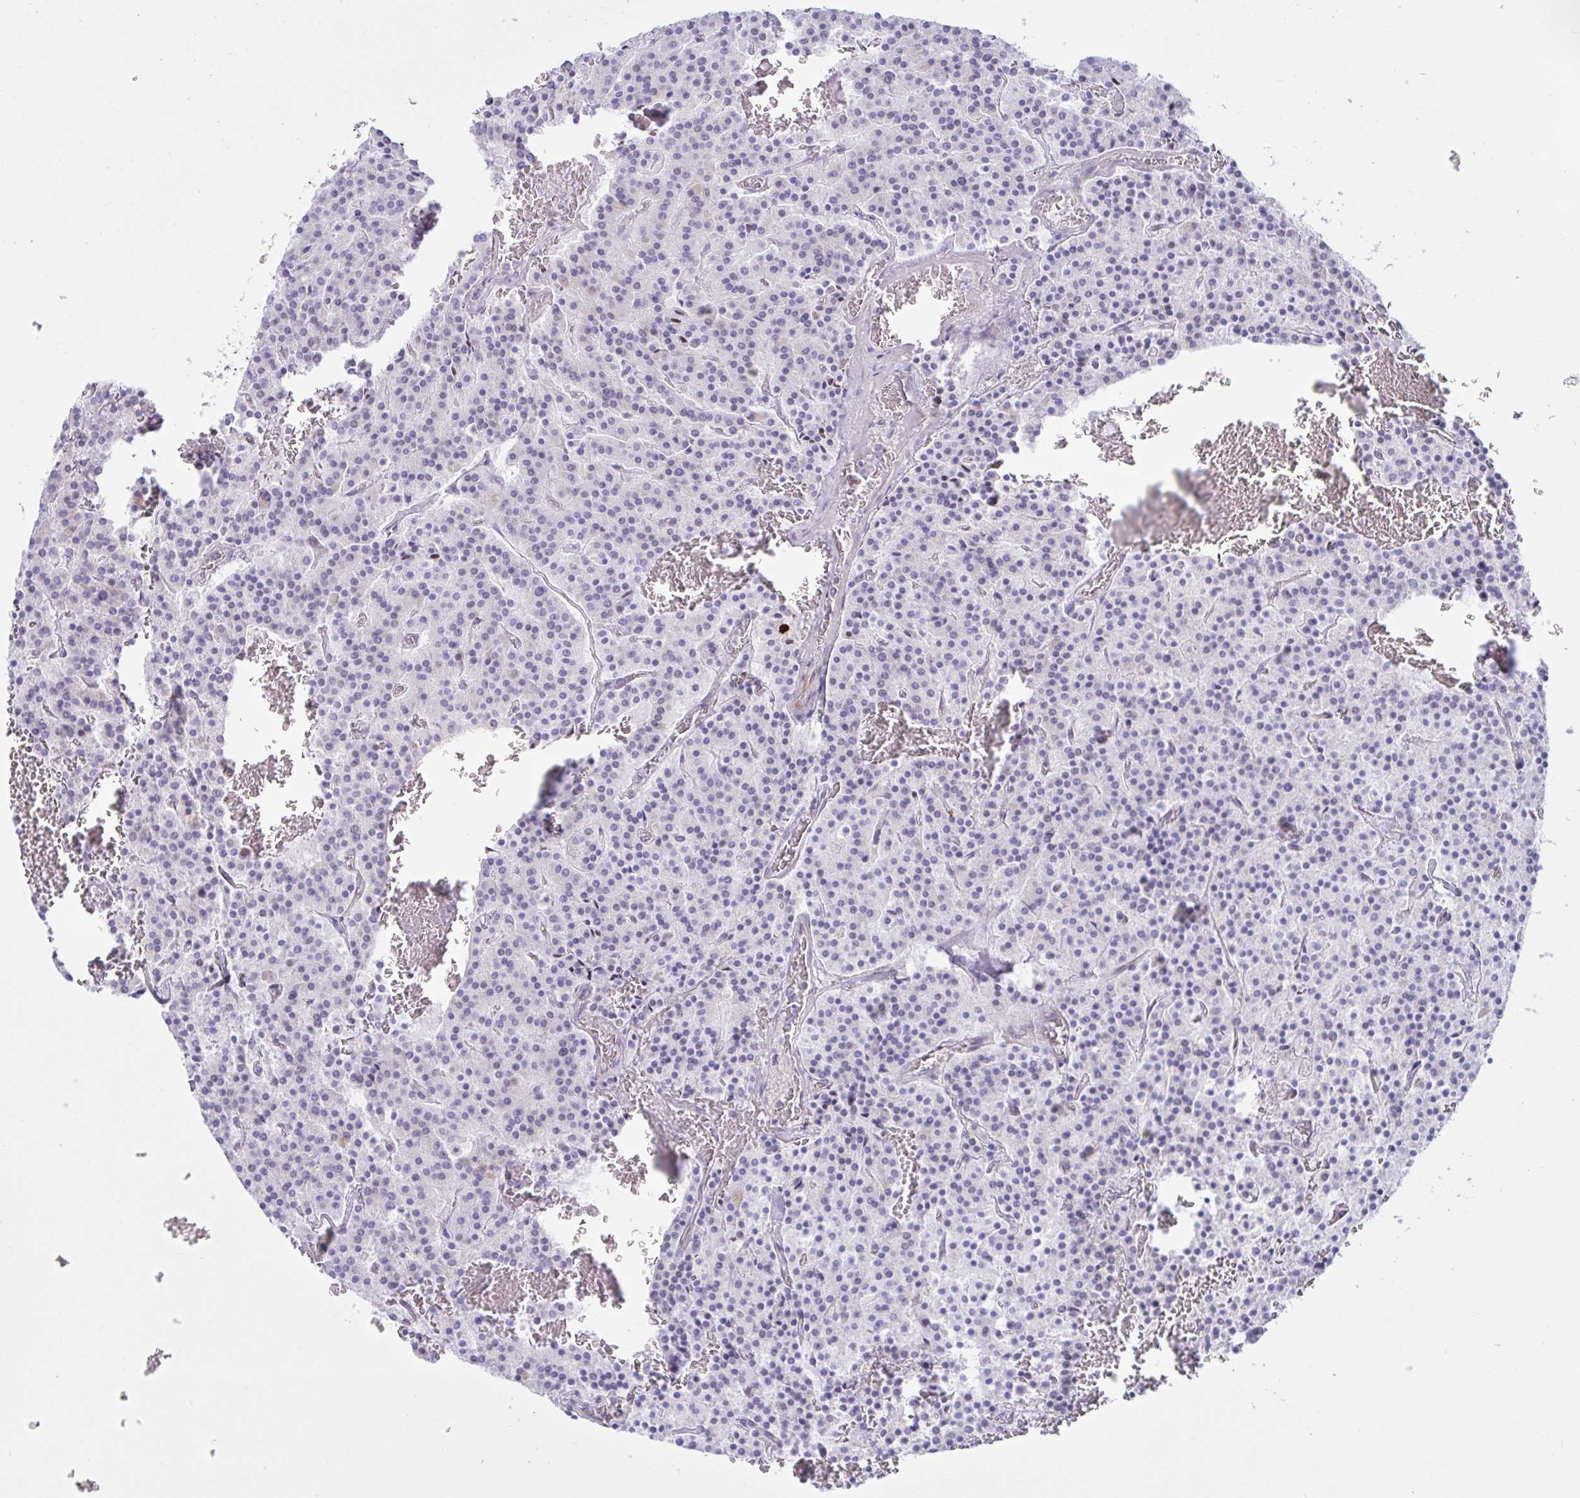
{"staining": {"intensity": "negative", "quantity": "none", "location": "none"}, "tissue": "carcinoid", "cell_type": "Tumor cells", "image_type": "cancer", "snomed": [{"axis": "morphology", "description": "Carcinoid, malignant, NOS"}, {"axis": "topography", "description": "Lung"}], "caption": "There is no significant staining in tumor cells of carcinoid.", "gene": "DOCK11", "patient": {"sex": "male", "age": 70}}